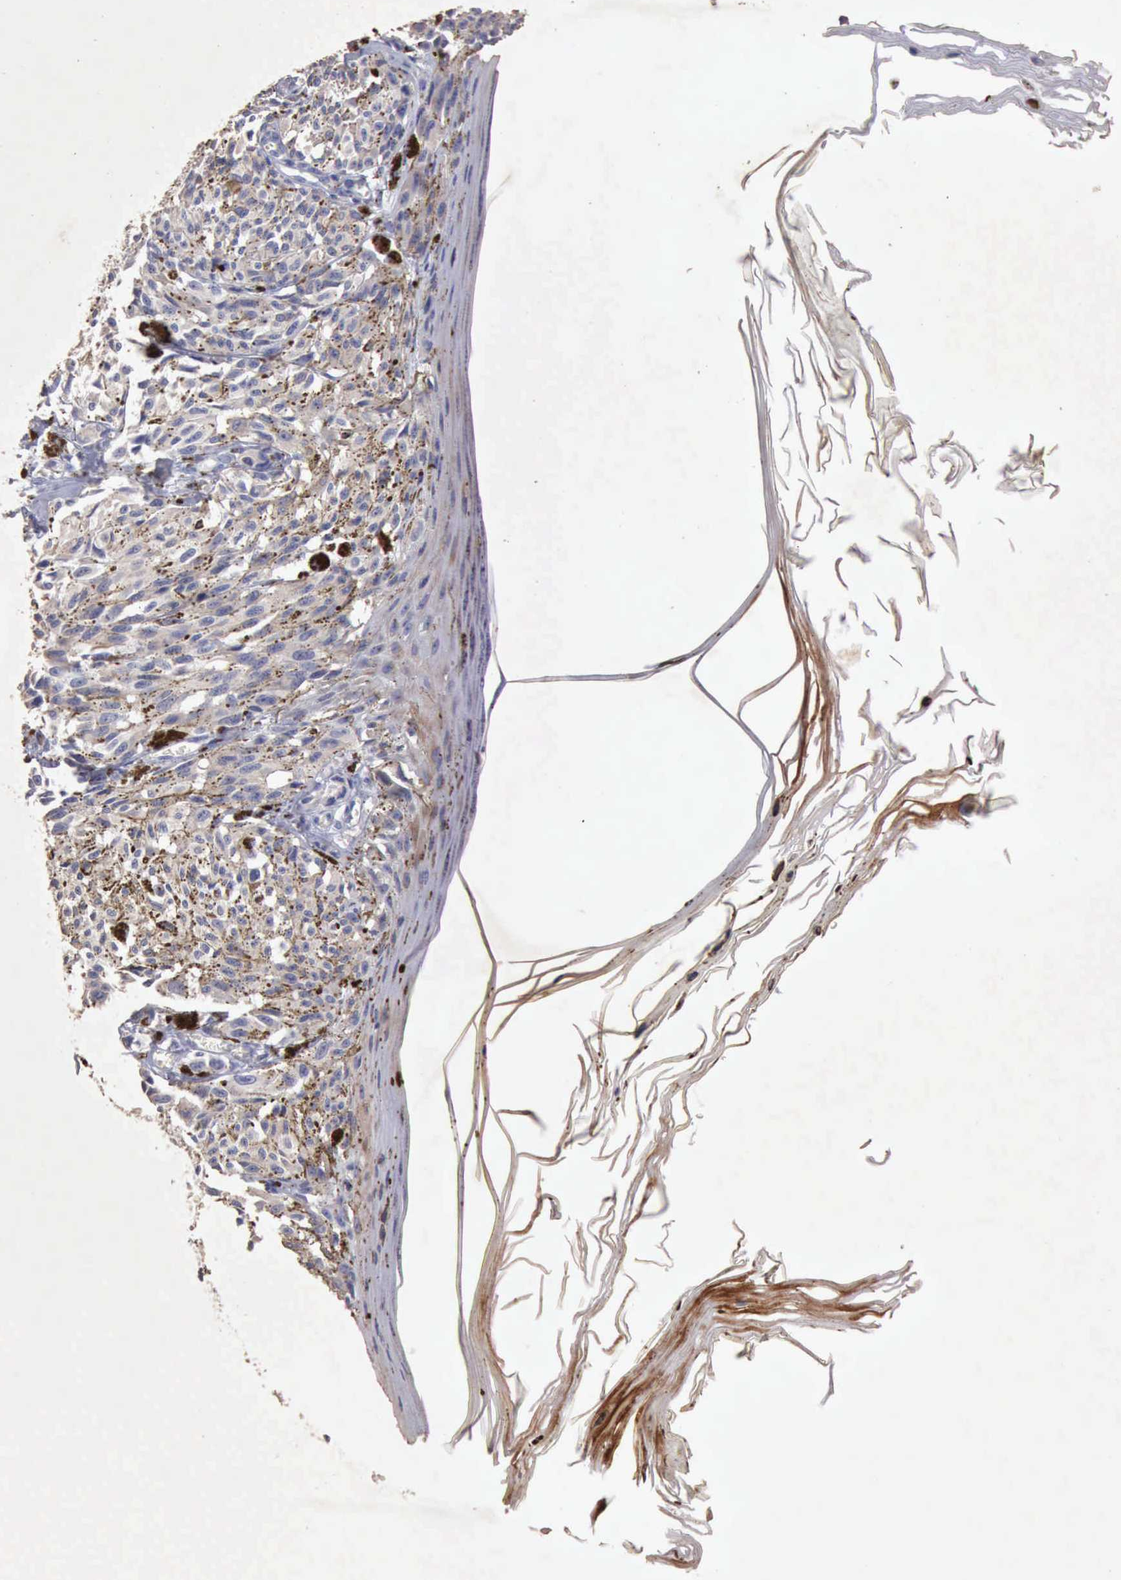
{"staining": {"intensity": "negative", "quantity": "none", "location": "none"}, "tissue": "melanoma", "cell_type": "Tumor cells", "image_type": "cancer", "snomed": [{"axis": "morphology", "description": "Malignant melanoma, NOS"}, {"axis": "topography", "description": "Skin"}], "caption": "Tumor cells show no significant expression in malignant melanoma.", "gene": "KRT6B", "patient": {"sex": "female", "age": 72}}